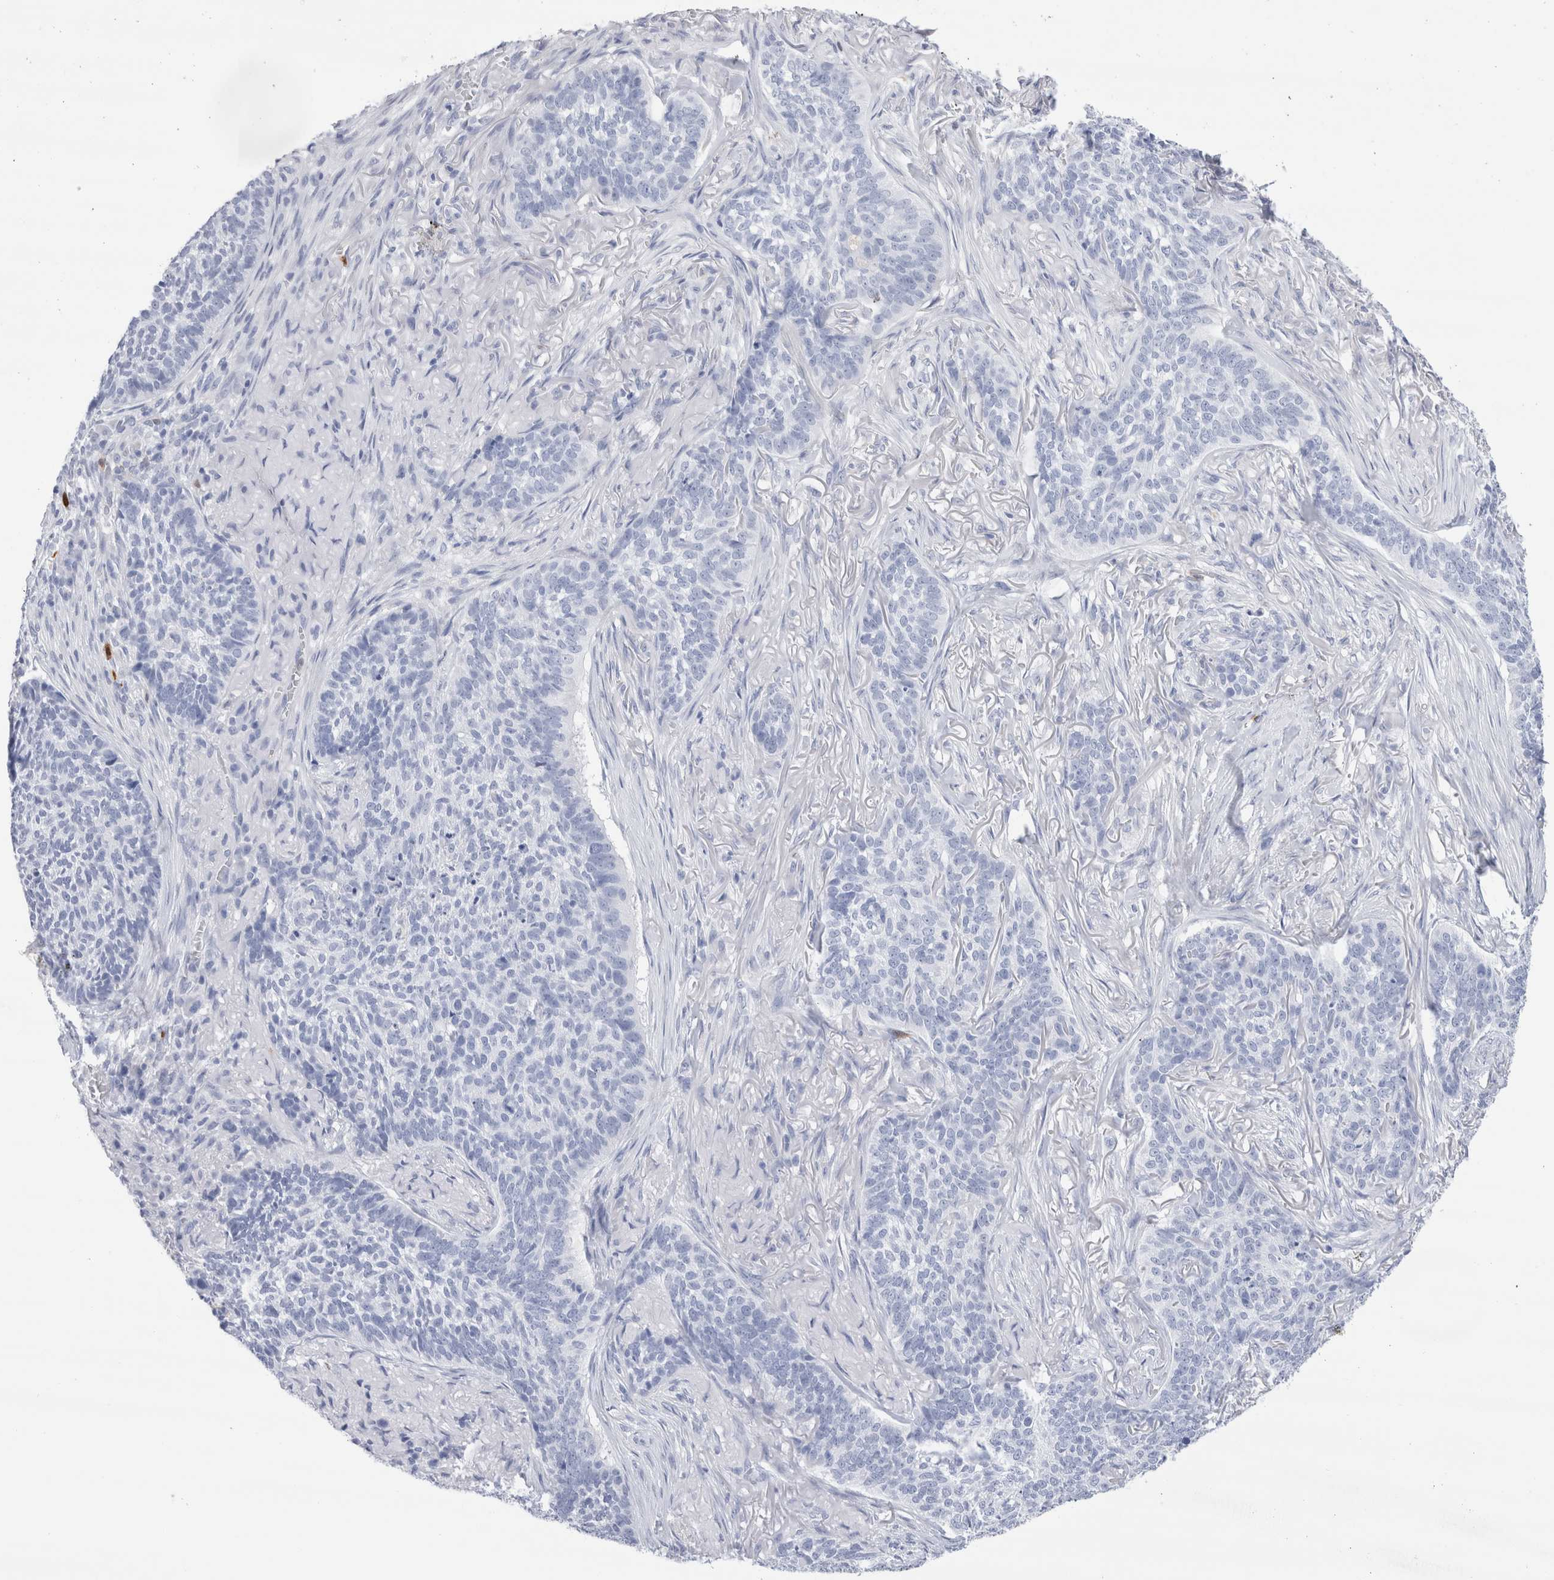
{"staining": {"intensity": "negative", "quantity": "none", "location": "none"}, "tissue": "skin cancer", "cell_type": "Tumor cells", "image_type": "cancer", "snomed": [{"axis": "morphology", "description": "Basal cell carcinoma"}, {"axis": "topography", "description": "Skin"}], "caption": "A photomicrograph of skin cancer (basal cell carcinoma) stained for a protein reveals no brown staining in tumor cells.", "gene": "SLC10A5", "patient": {"sex": "male", "age": 85}}